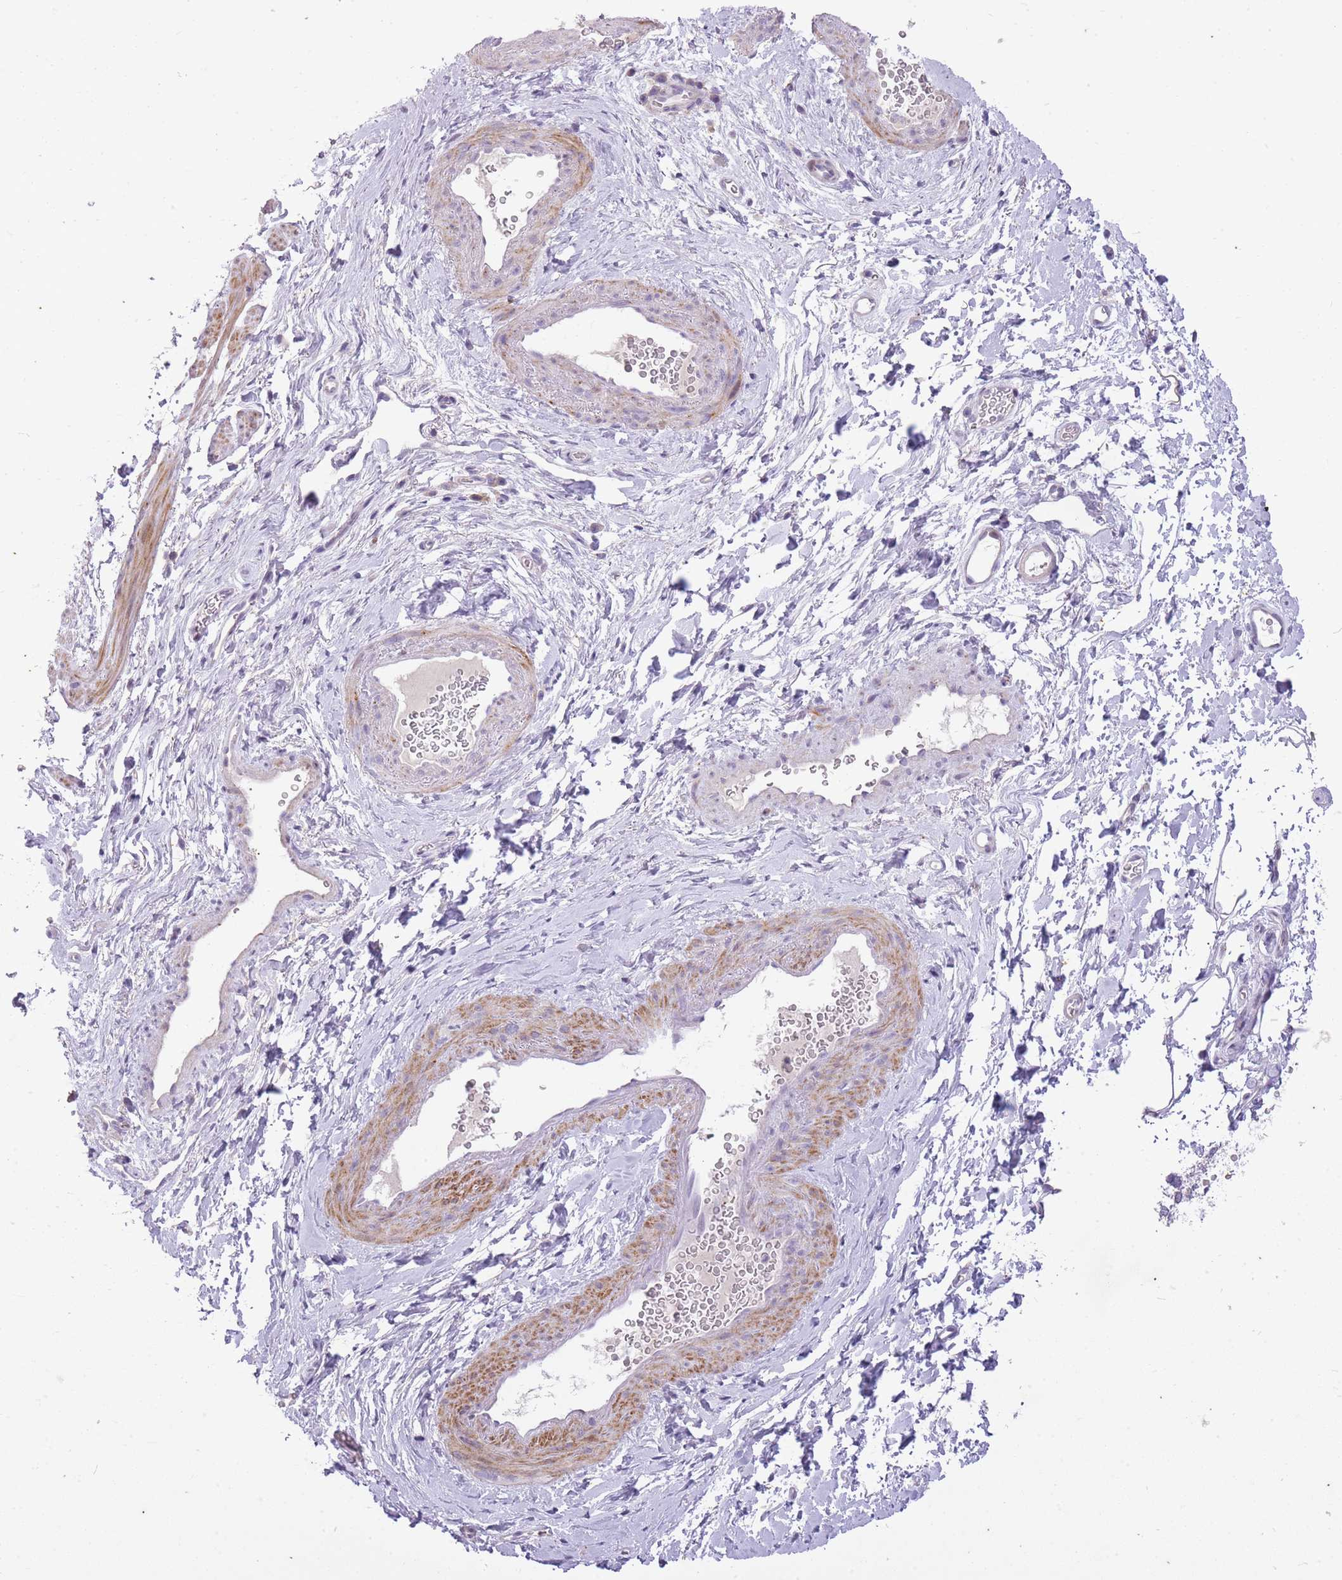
{"staining": {"intensity": "moderate", "quantity": "25%-75%", "location": "cytoplasmic/membranous"}, "tissue": "smooth muscle", "cell_type": "Smooth muscle cells", "image_type": "normal", "snomed": [{"axis": "morphology", "description": "Normal tissue, NOS"}, {"axis": "topography", "description": "Smooth muscle"}, {"axis": "topography", "description": "Peripheral nerve tissue"}], "caption": "Smooth muscle cells show medium levels of moderate cytoplasmic/membranous positivity in about 25%-75% of cells in normal smooth muscle.", "gene": "CNTNAP3B", "patient": {"sex": "male", "age": 69}}